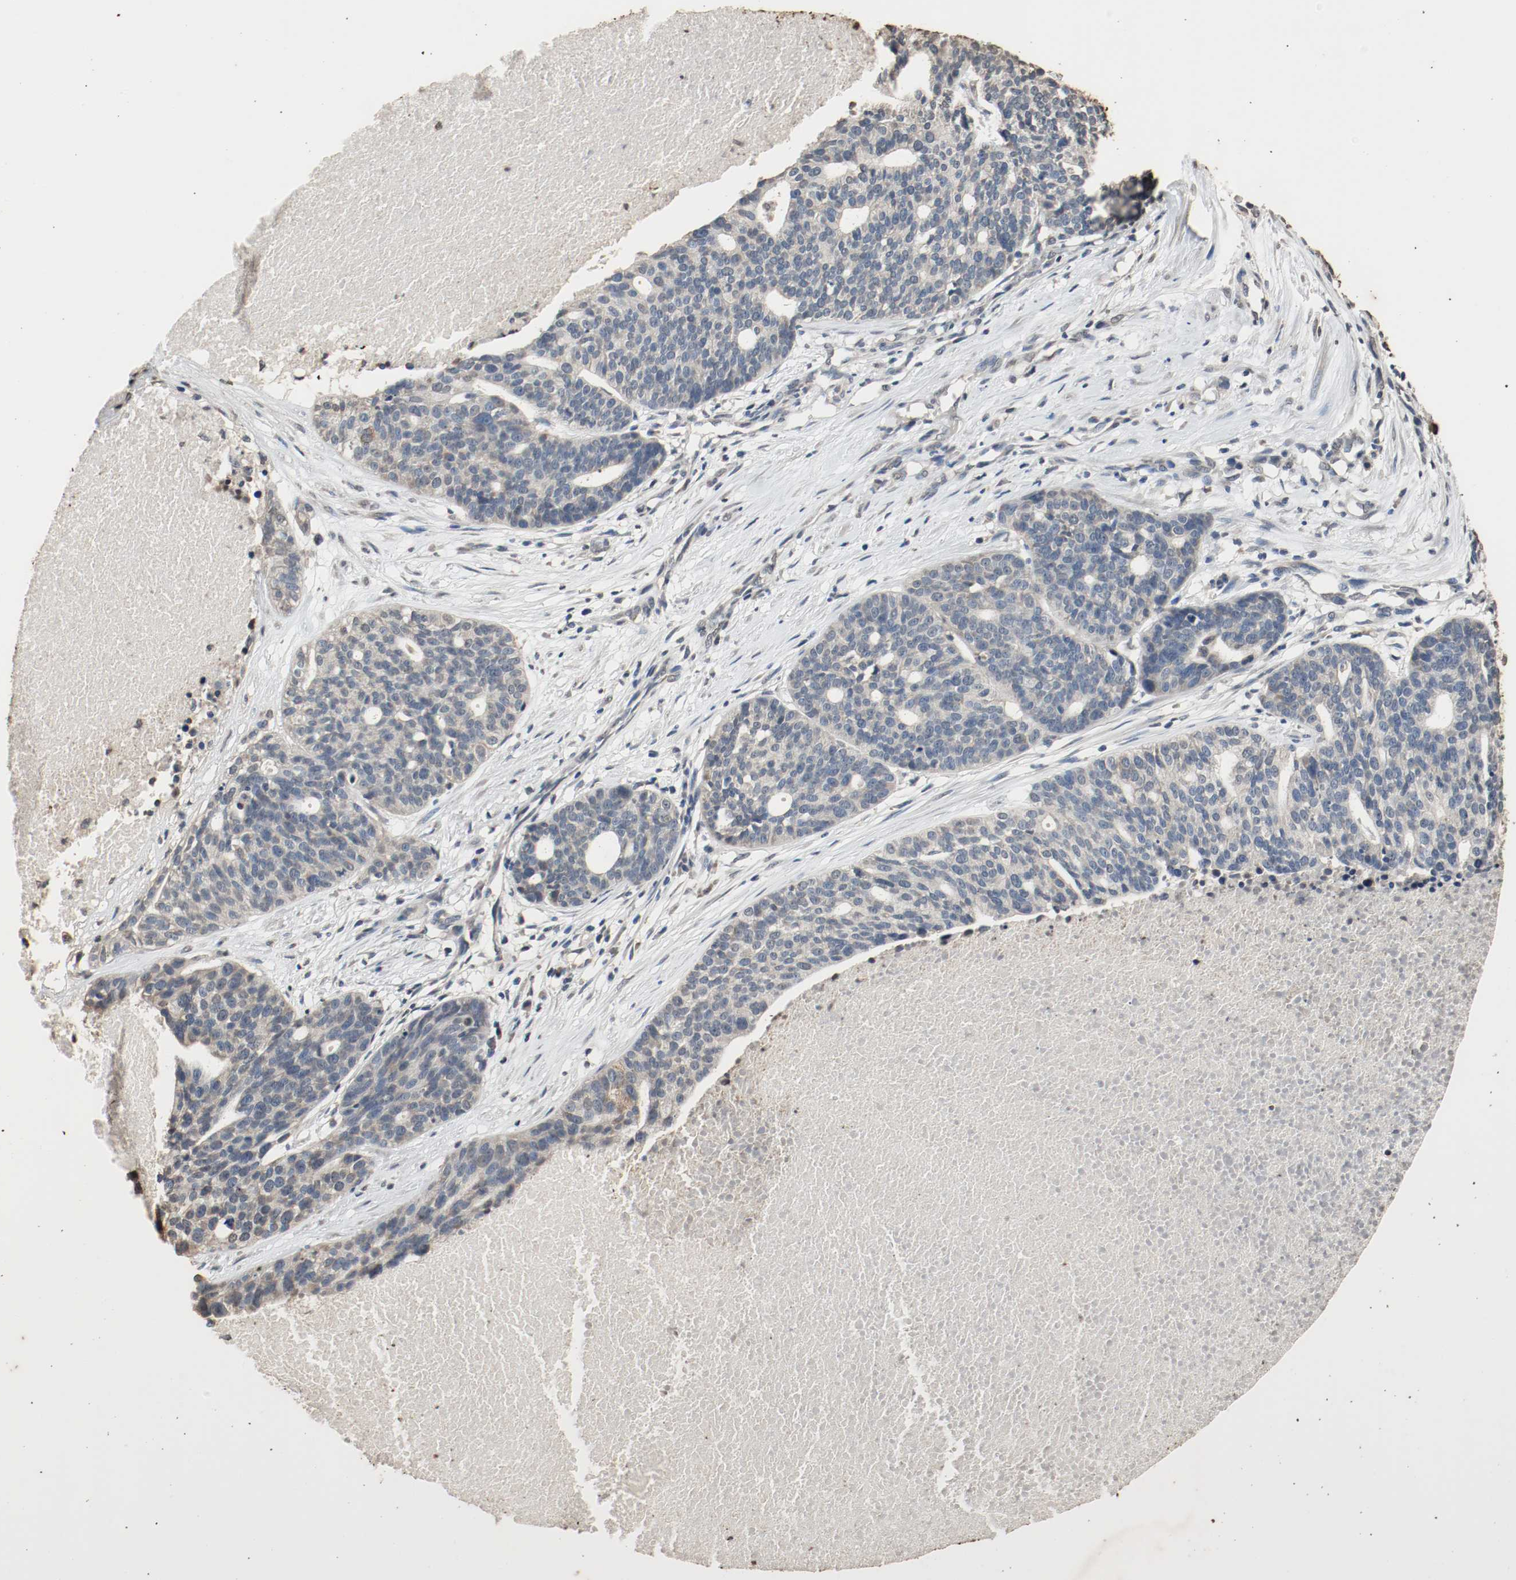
{"staining": {"intensity": "weak", "quantity": "<25%", "location": "cytoplasmic/membranous"}, "tissue": "ovarian cancer", "cell_type": "Tumor cells", "image_type": "cancer", "snomed": [{"axis": "morphology", "description": "Cystadenocarcinoma, serous, NOS"}, {"axis": "topography", "description": "Ovary"}], "caption": "High power microscopy photomicrograph of an immunohistochemistry photomicrograph of serous cystadenocarcinoma (ovarian), revealing no significant staining in tumor cells.", "gene": "RTN4", "patient": {"sex": "female", "age": 59}}